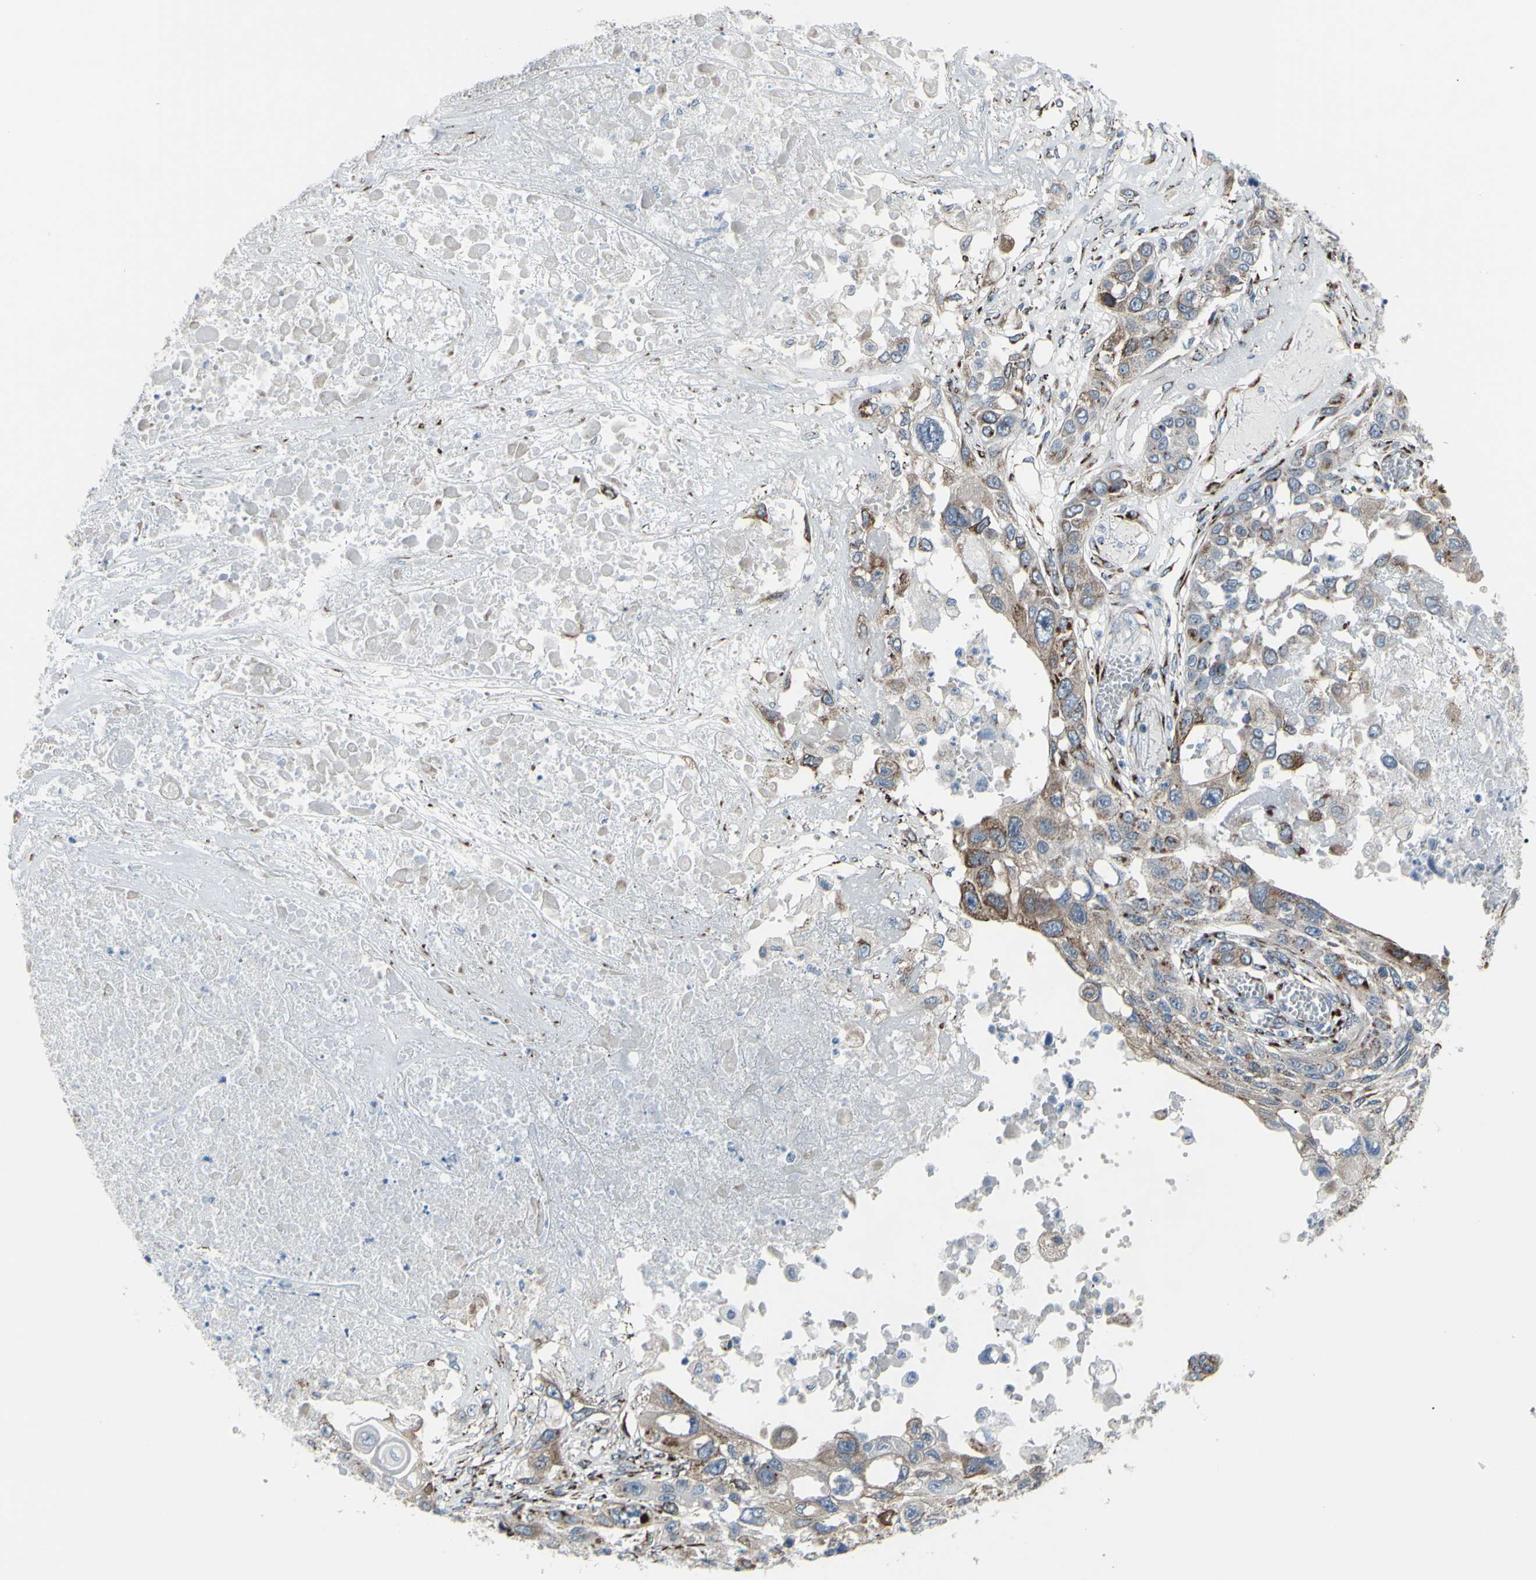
{"staining": {"intensity": "moderate", "quantity": ">75%", "location": "cytoplasmic/membranous"}, "tissue": "lung cancer", "cell_type": "Tumor cells", "image_type": "cancer", "snomed": [{"axis": "morphology", "description": "Squamous cell carcinoma, NOS"}, {"axis": "topography", "description": "Lung"}], "caption": "This is a histology image of immunohistochemistry staining of lung squamous cell carcinoma, which shows moderate staining in the cytoplasmic/membranous of tumor cells.", "gene": "GLG1", "patient": {"sex": "male", "age": 71}}